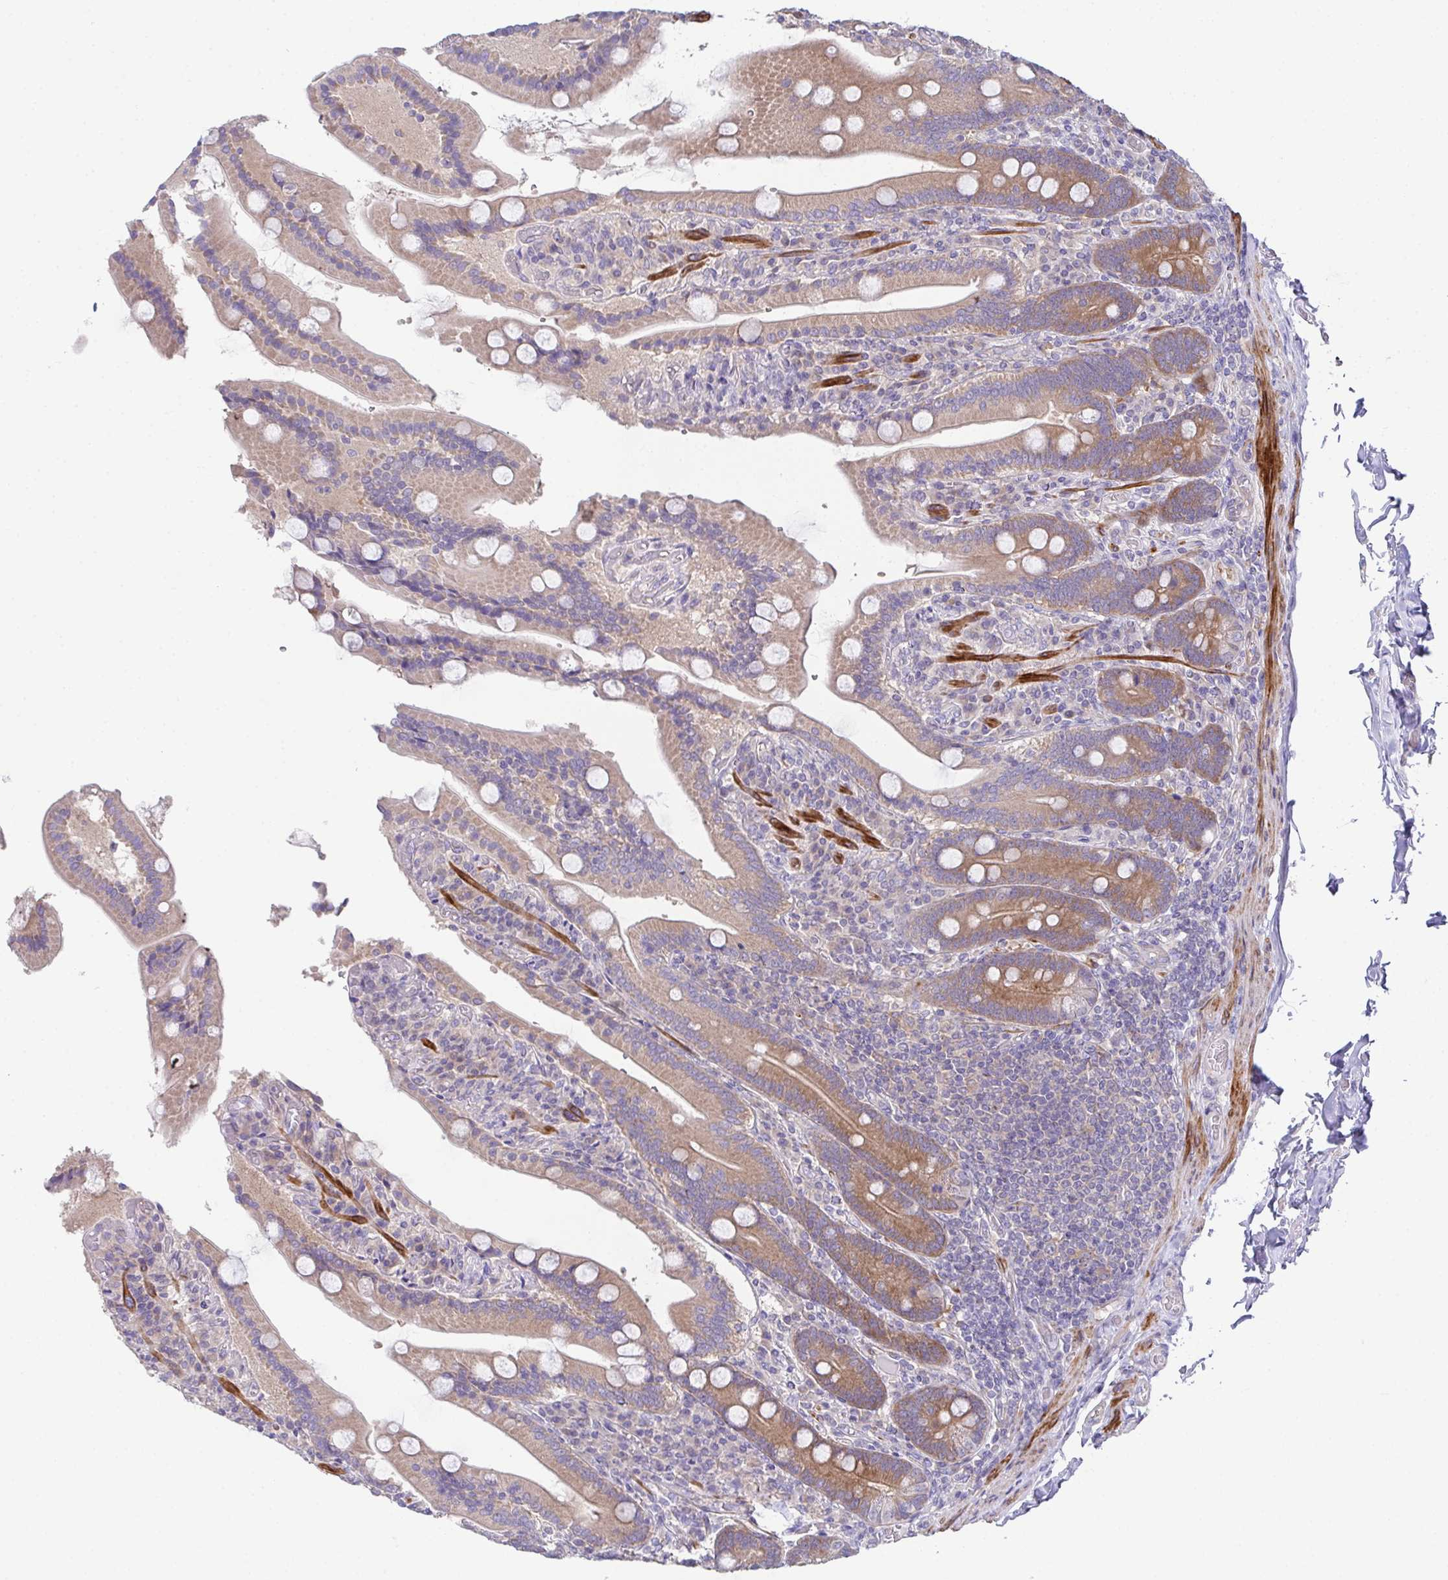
{"staining": {"intensity": "moderate", "quantity": ">75%", "location": "cytoplasmic/membranous"}, "tissue": "duodenum", "cell_type": "Glandular cells", "image_type": "normal", "snomed": [{"axis": "morphology", "description": "Normal tissue, NOS"}, {"axis": "topography", "description": "Duodenum"}], "caption": "Duodenum stained with immunohistochemistry shows moderate cytoplasmic/membranous staining in approximately >75% of glandular cells.", "gene": "CFAP97D1", "patient": {"sex": "female", "age": 62}}